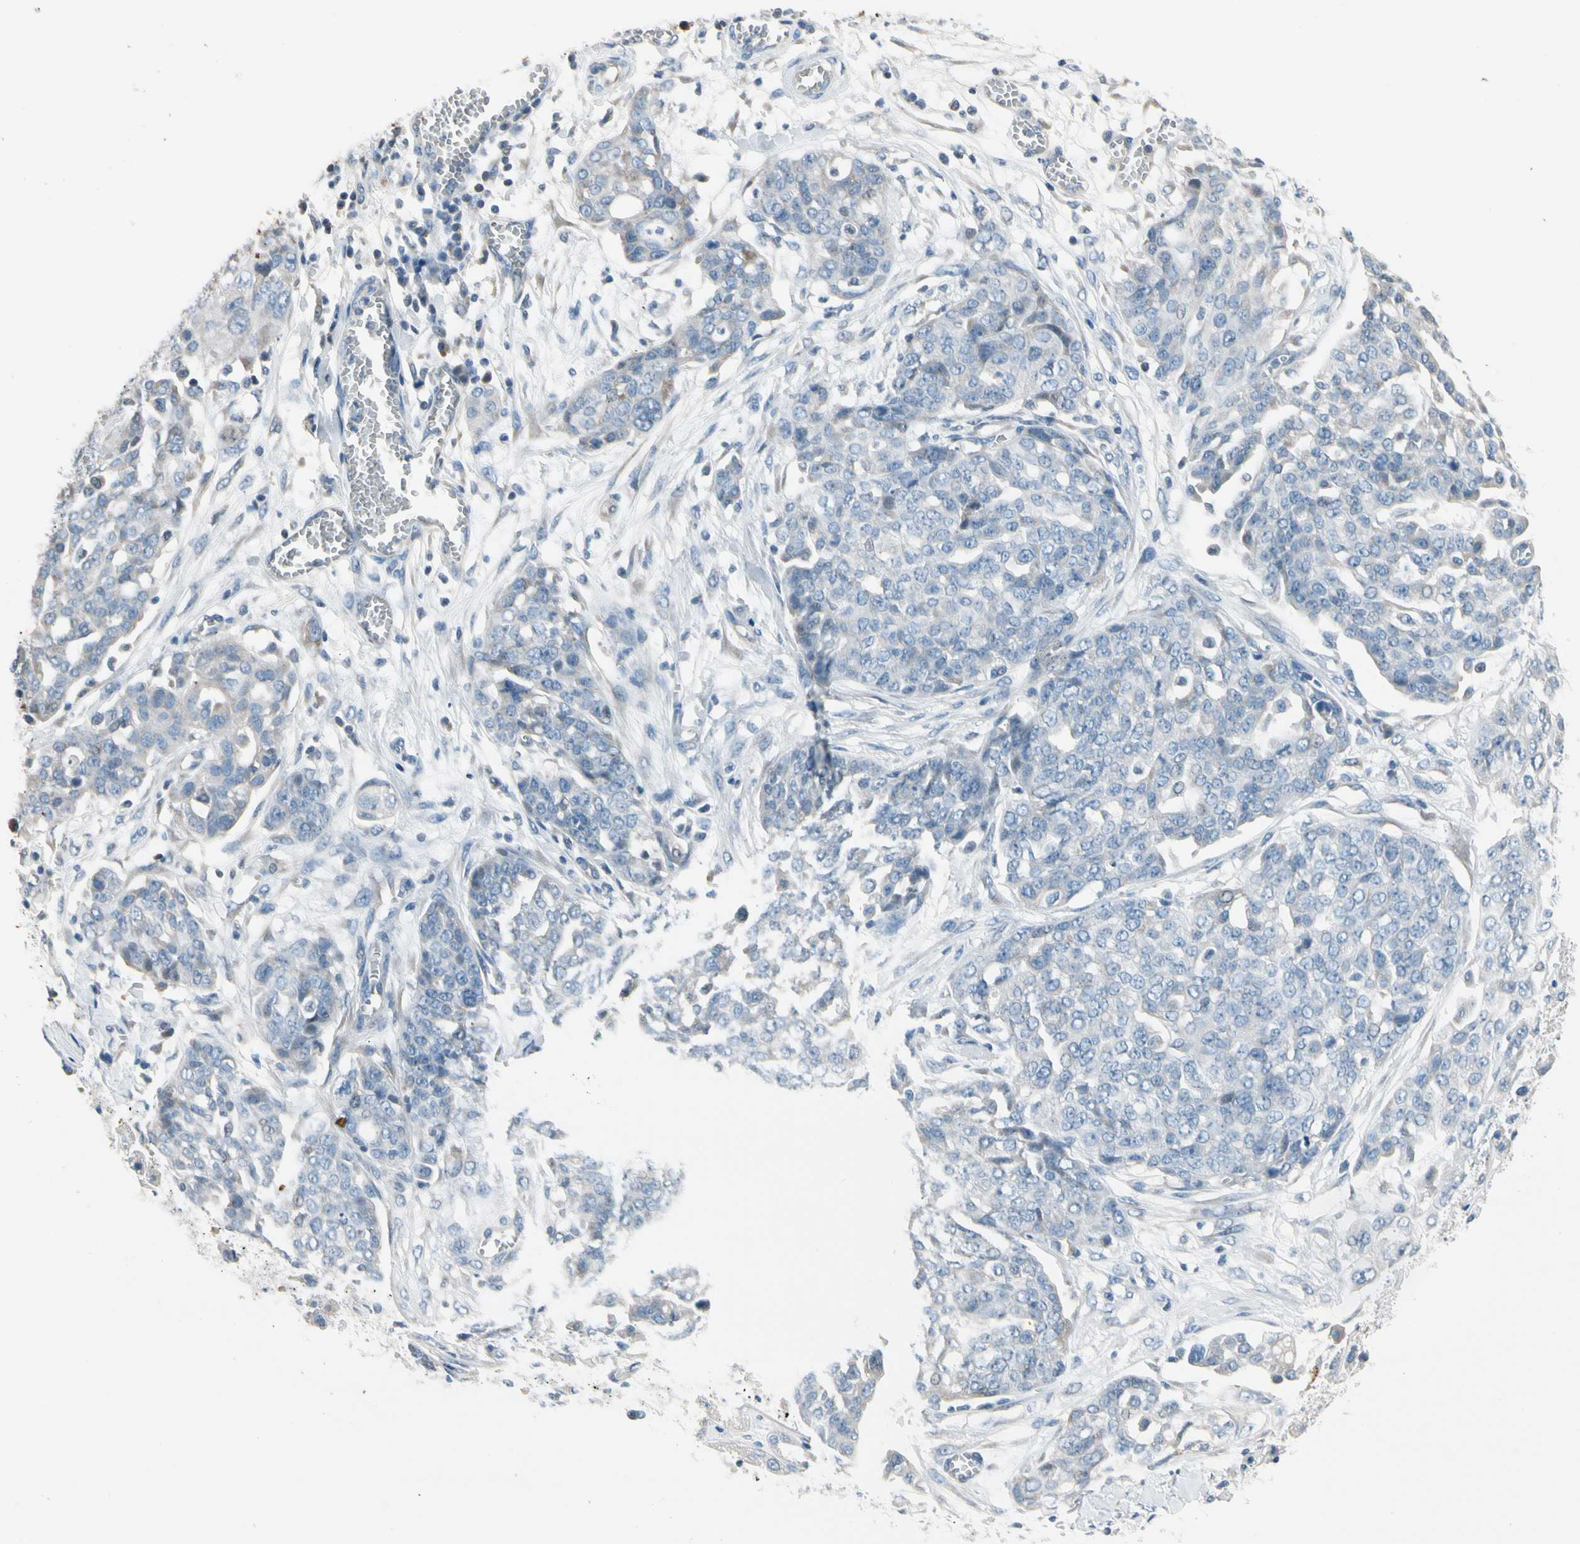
{"staining": {"intensity": "negative", "quantity": "none", "location": "none"}, "tissue": "ovarian cancer", "cell_type": "Tumor cells", "image_type": "cancer", "snomed": [{"axis": "morphology", "description": "Cystadenocarcinoma, serous, NOS"}, {"axis": "topography", "description": "Soft tissue"}, {"axis": "topography", "description": "Ovary"}], "caption": "Tumor cells are negative for brown protein staining in ovarian cancer (serous cystadenocarcinoma).", "gene": "STK40", "patient": {"sex": "female", "age": 57}}